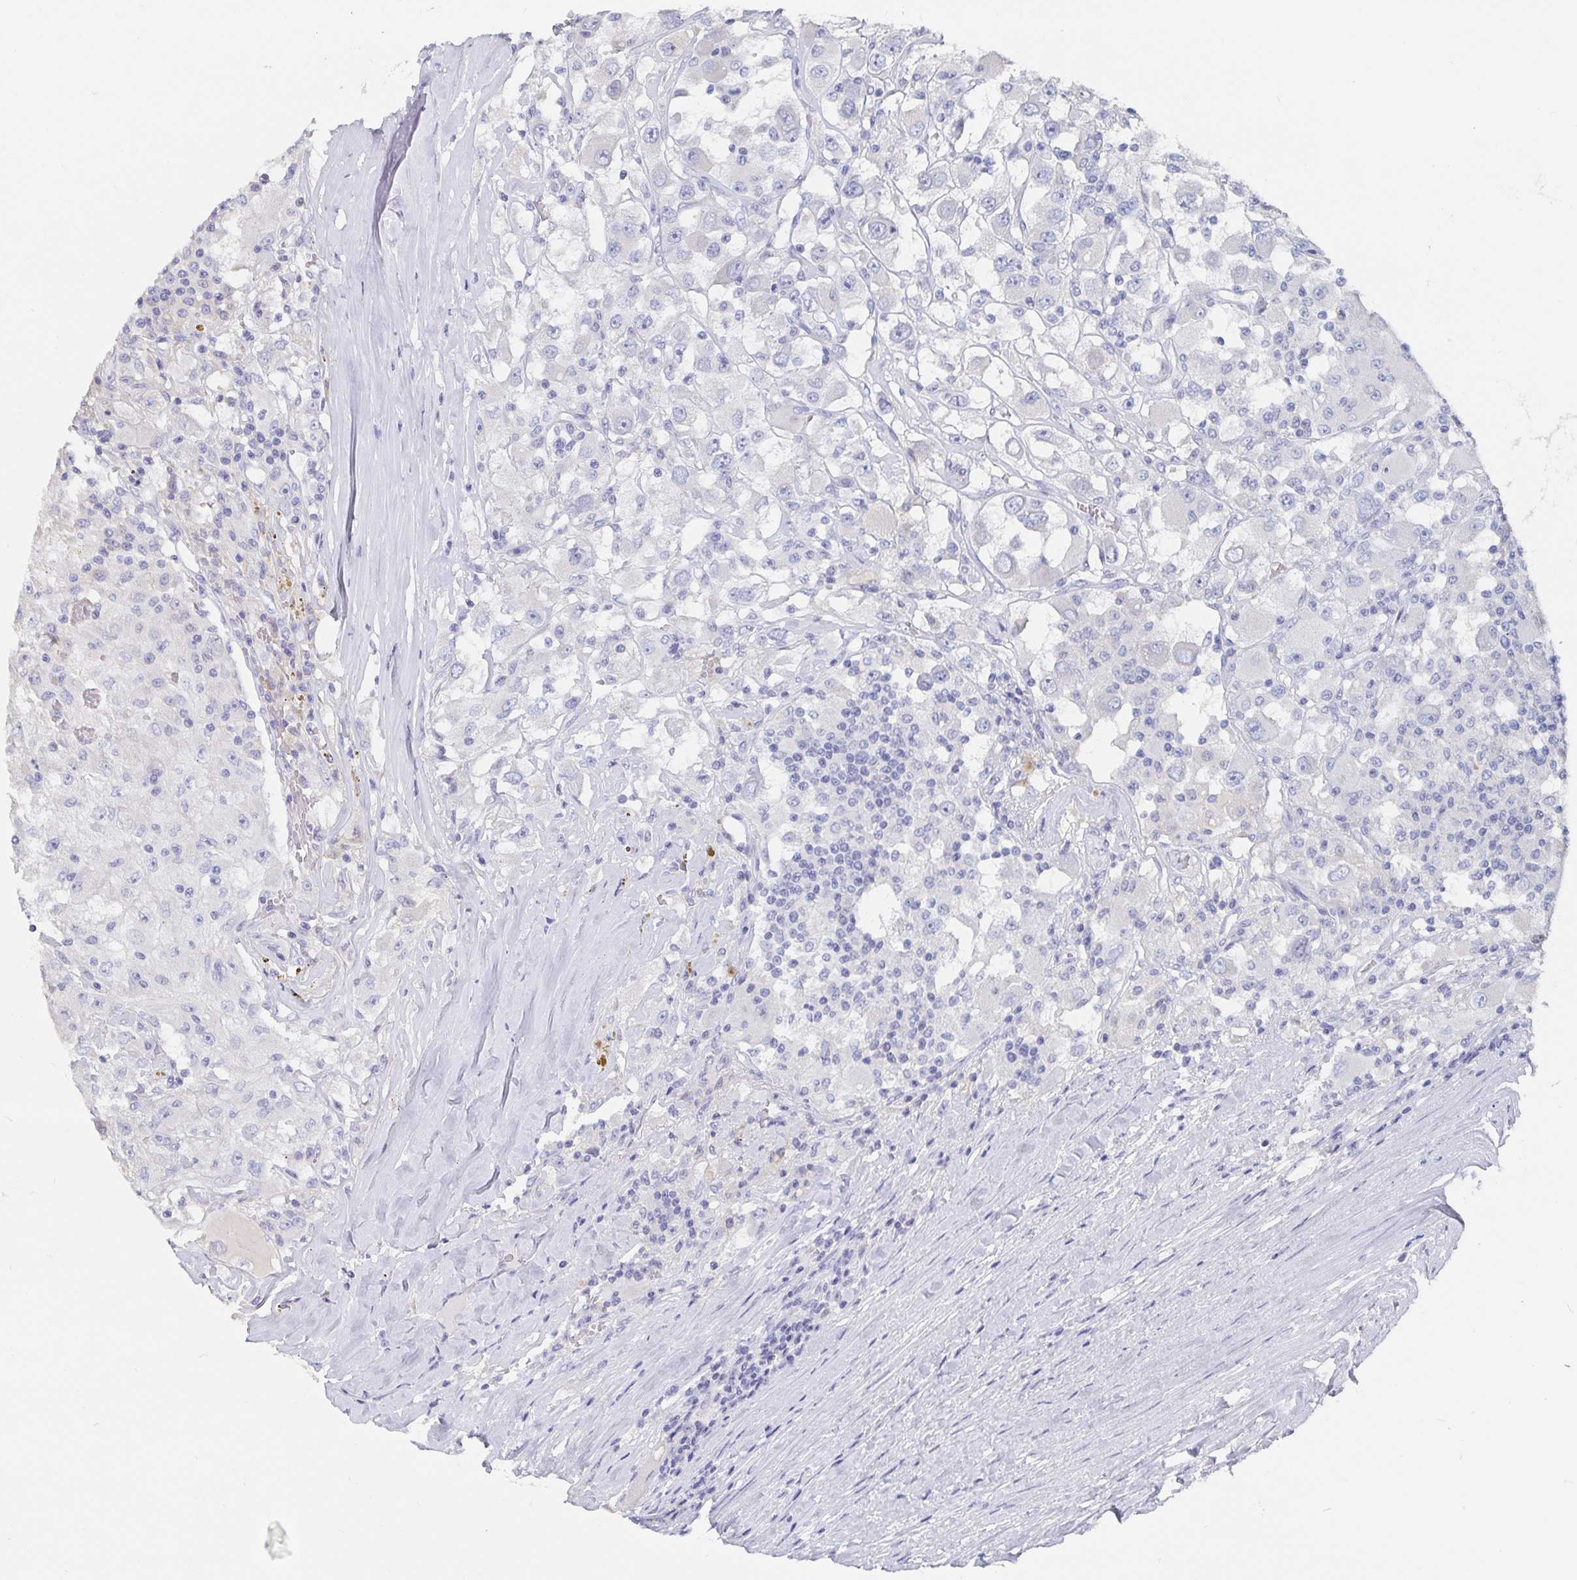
{"staining": {"intensity": "negative", "quantity": "none", "location": "none"}, "tissue": "renal cancer", "cell_type": "Tumor cells", "image_type": "cancer", "snomed": [{"axis": "morphology", "description": "Adenocarcinoma, NOS"}, {"axis": "topography", "description": "Kidney"}], "caption": "This is a histopathology image of immunohistochemistry (IHC) staining of renal cancer, which shows no positivity in tumor cells.", "gene": "CFAP69", "patient": {"sex": "female", "age": 67}}